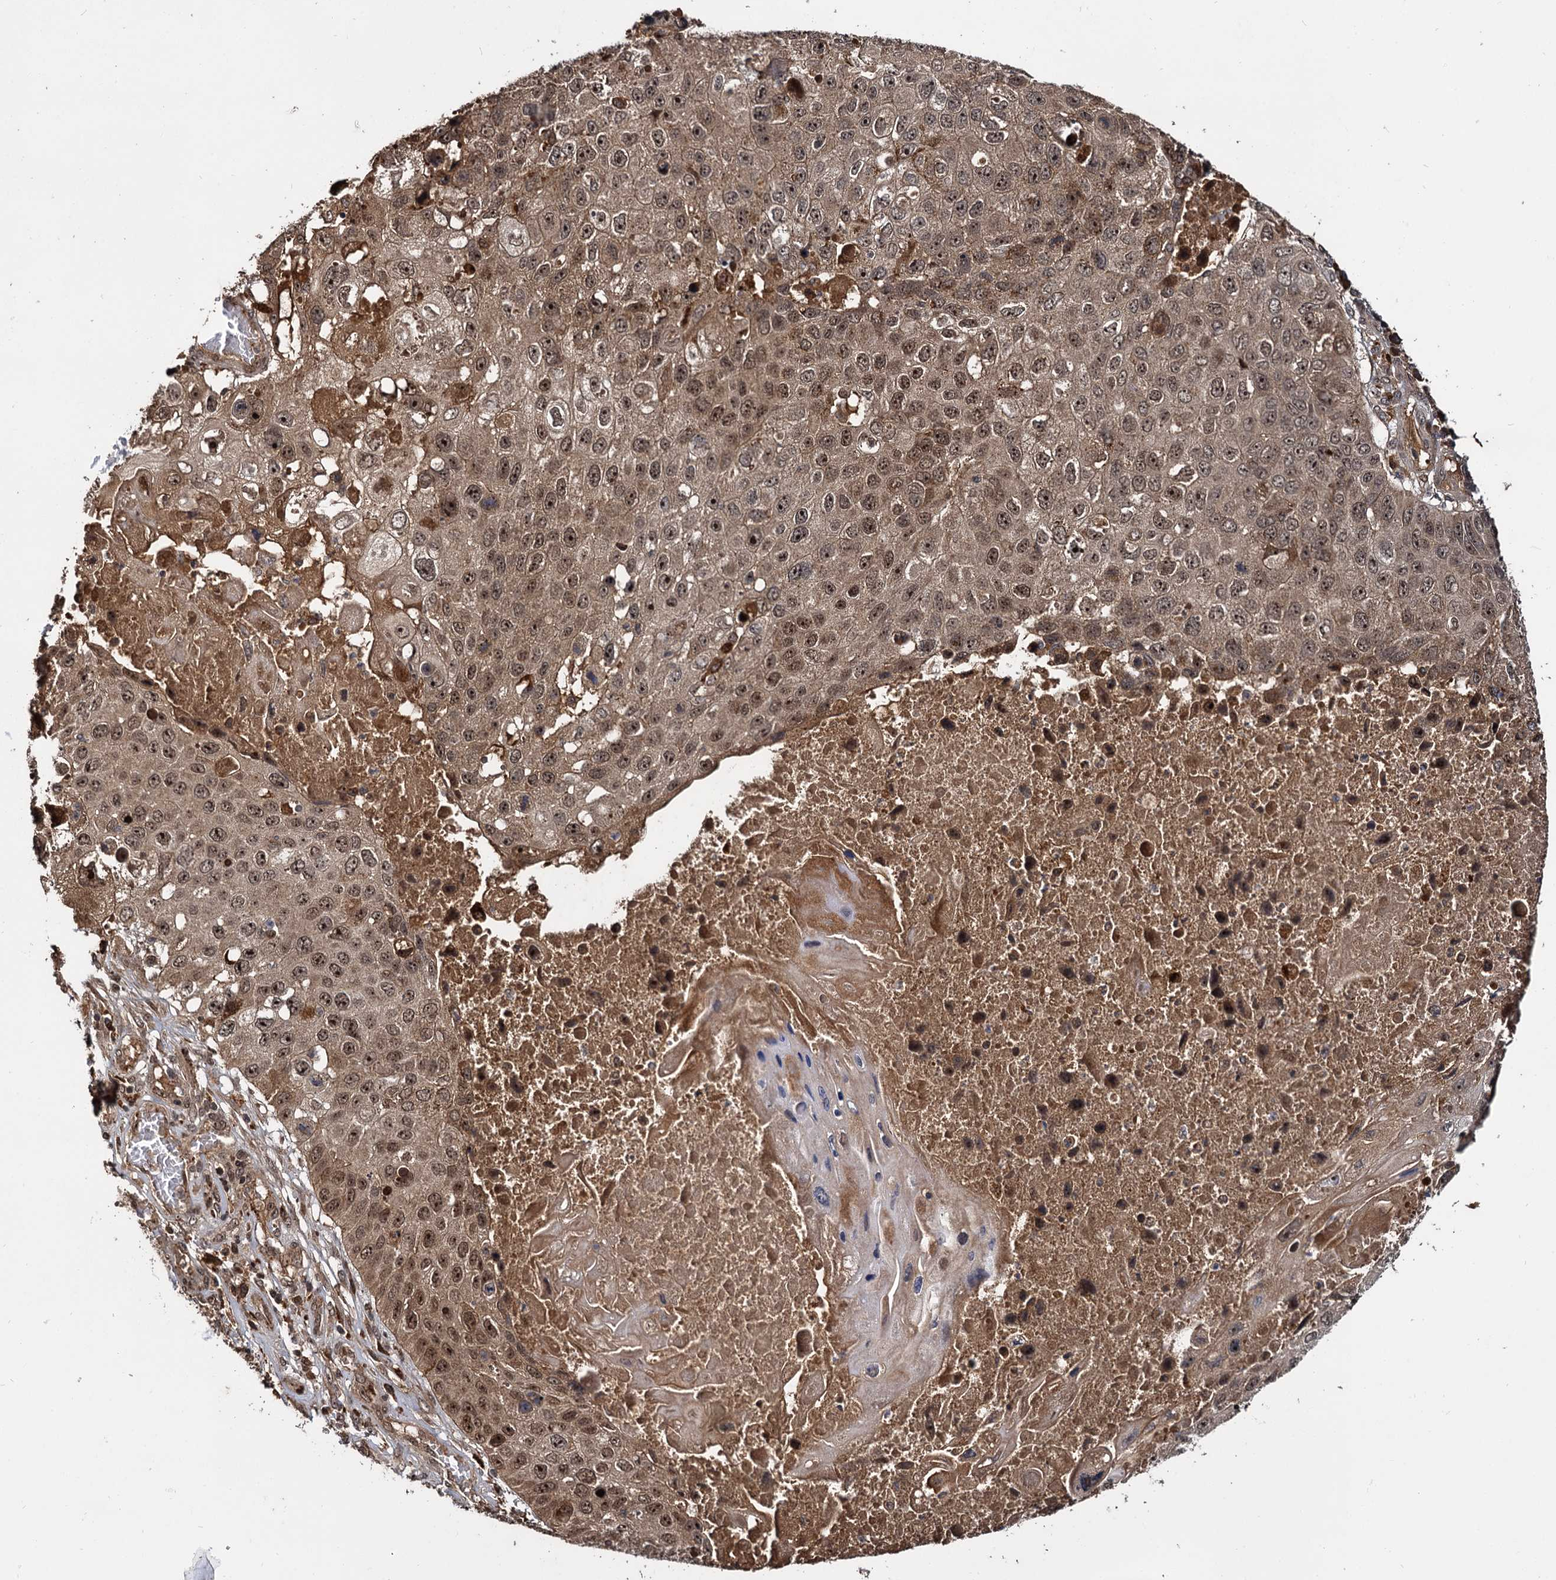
{"staining": {"intensity": "moderate", "quantity": ">75%", "location": "cytoplasmic/membranous,nuclear"}, "tissue": "lung cancer", "cell_type": "Tumor cells", "image_type": "cancer", "snomed": [{"axis": "morphology", "description": "Squamous cell carcinoma, NOS"}, {"axis": "topography", "description": "Lung"}], "caption": "Squamous cell carcinoma (lung) tissue shows moderate cytoplasmic/membranous and nuclear staining in approximately >75% of tumor cells, visualized by immunohistochemistry. Nuclei are stained in blue.", "gene": "CEP192", "patient": {"sex": "male", "age": 61}}